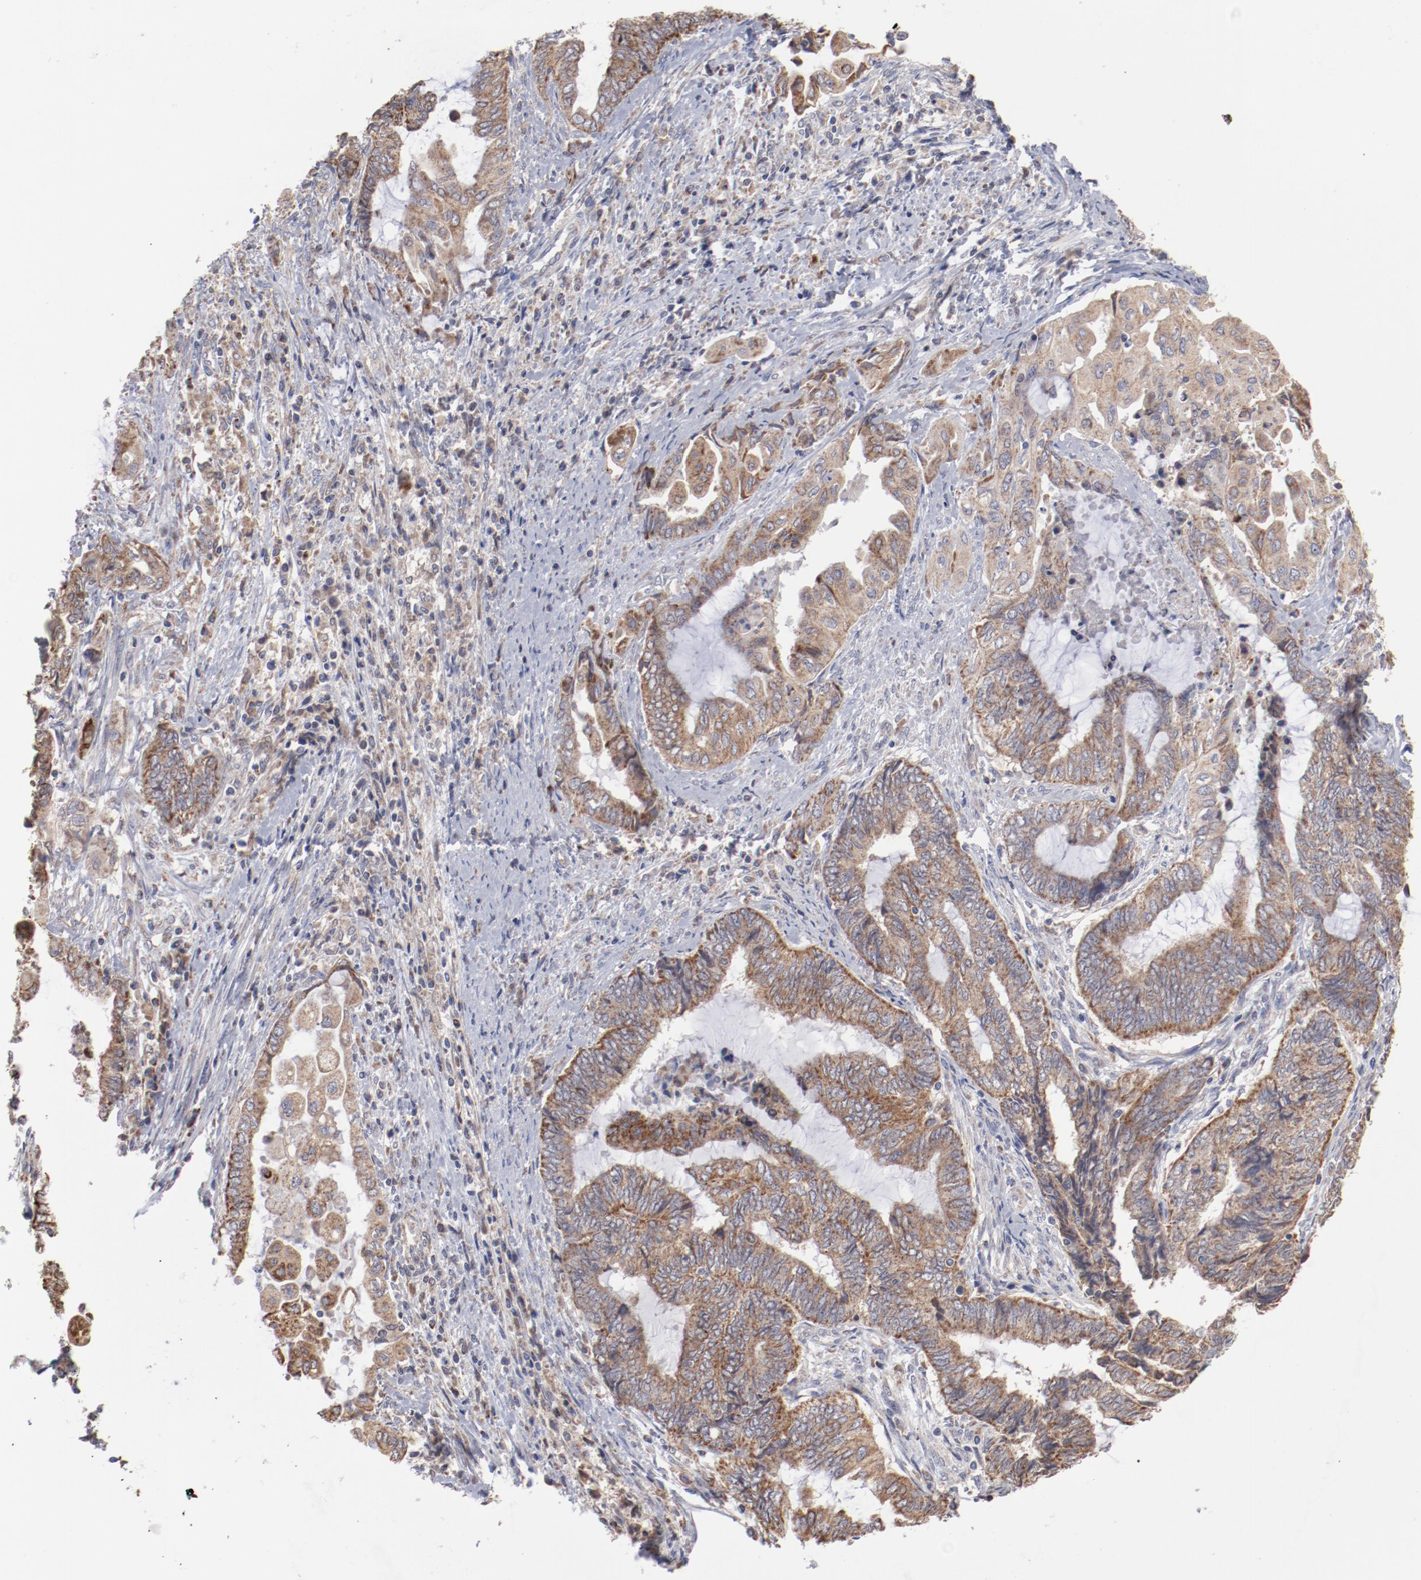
{"staining": {"intensity": "moderate", "quantity": ">75%", "location": "cytoplasmic/membranous"}, "tissue": "endometrial cancer", "cell_type": "Tumor cells", "image_type": "cancer", "snomed": [{"axis": "morphology", "description": "Adenocarcinoma, NOS"}, {"axis": "topography", "description": "Uterus"}, {"axis": "topography", "description": "Endometrium"}], "caption": "Immunohistochemistry of endometrial adenocarcinoma reveals medium levels of moderate cytoplasmic/membranous staining in about >75% of tumor cells.", "gene": "PPFIBP2", "patient": {"sex": "female", "age": 70}}